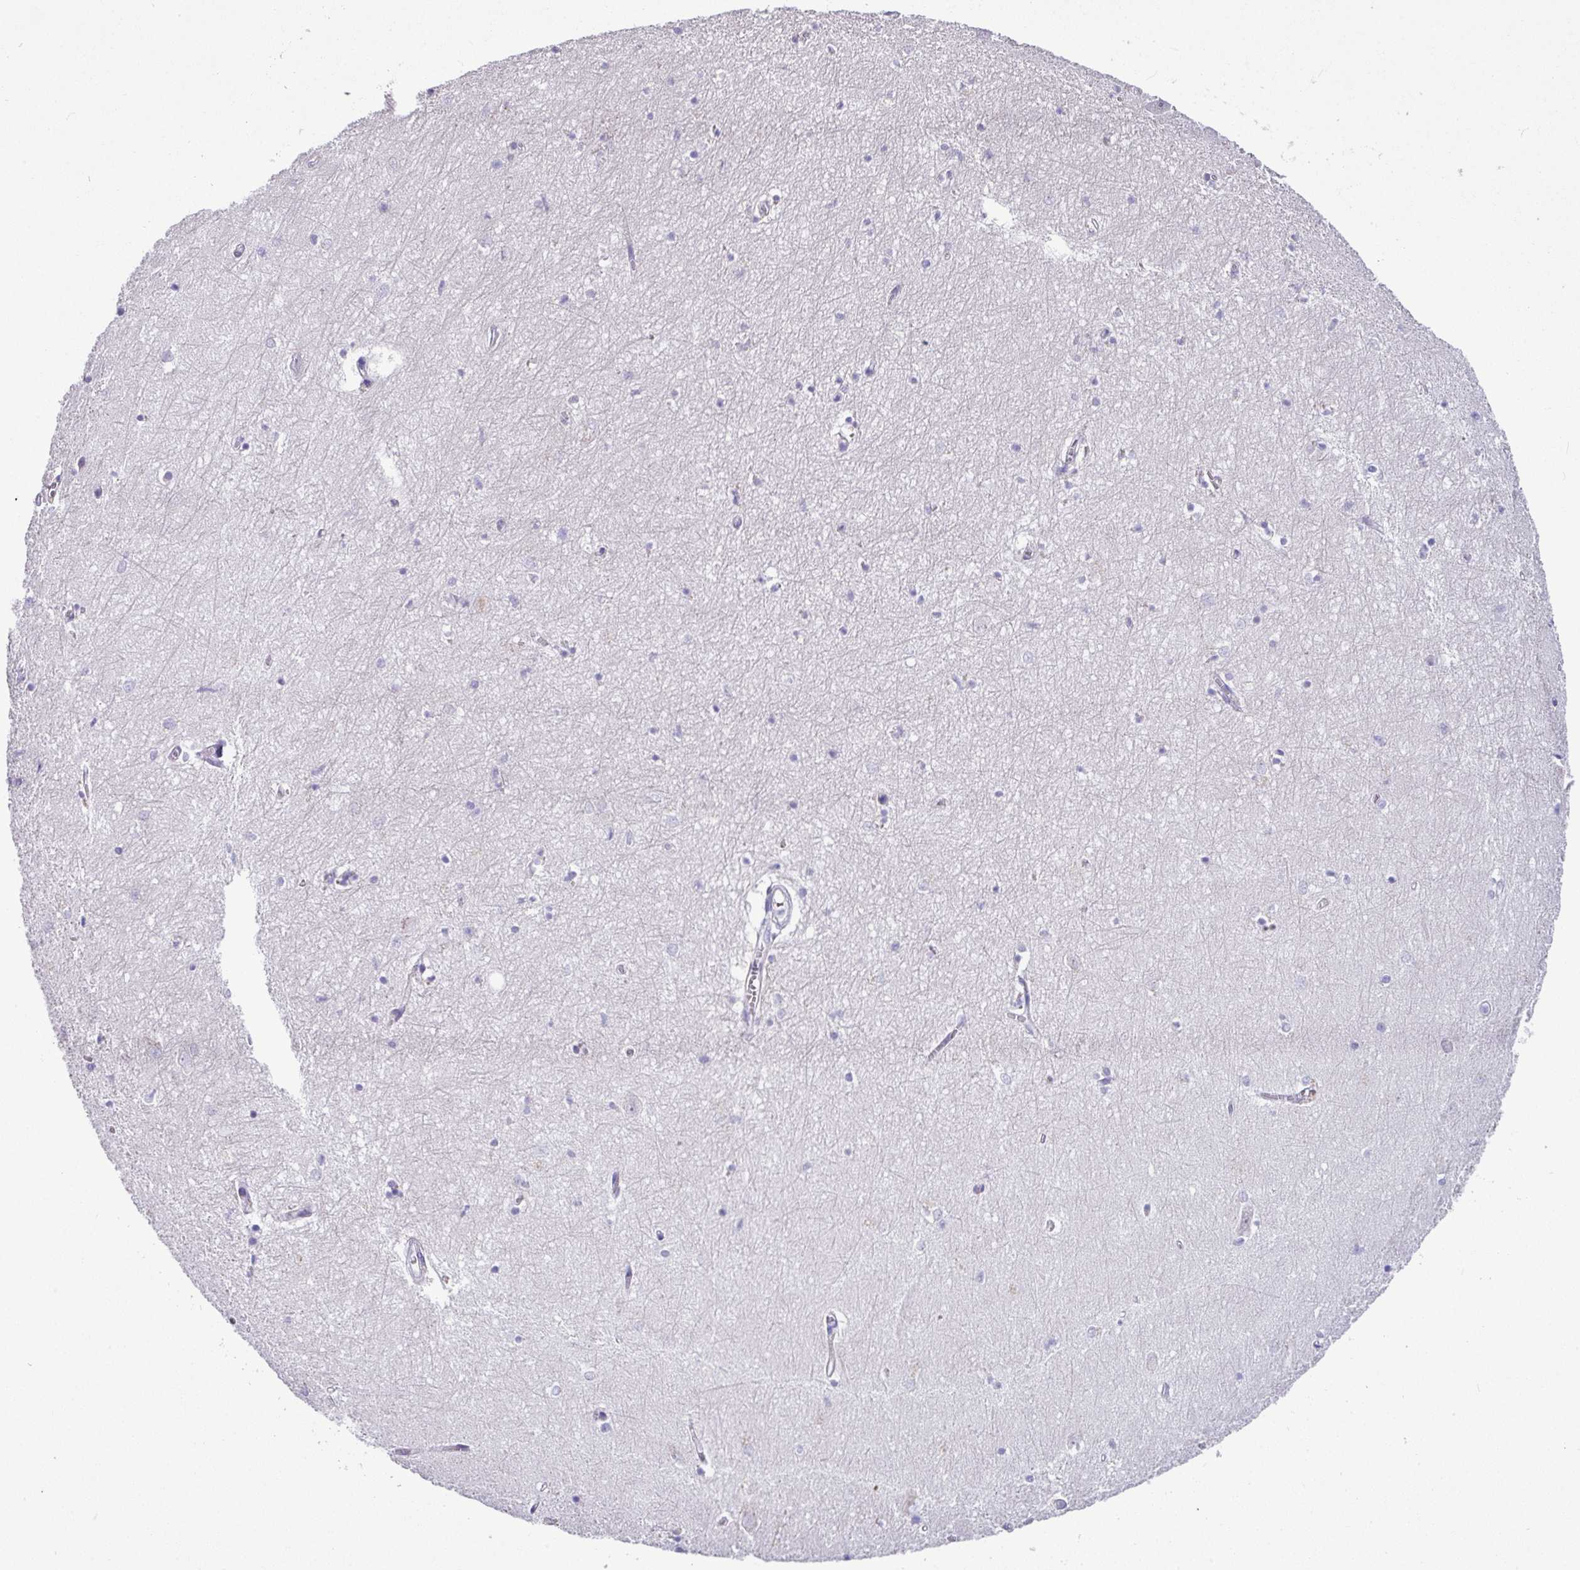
{"staining": {"intensity": "negative", "quantity": "none", "location": "none"}, "tissue": "hippocampus", "cell_type": "Glial cells", "image_type": "normal", "snomed": [{"axis": "morphology", "description": "Normal tissue, NOS"}, {"axis": "topography", "description": "Hippocampus"}], "caption": "The immunohistochemistry micrograph has no significant staining in glial cells of hippocampus.", "gene": "GCG", "patient": {"sex": "female", "age": 64}}